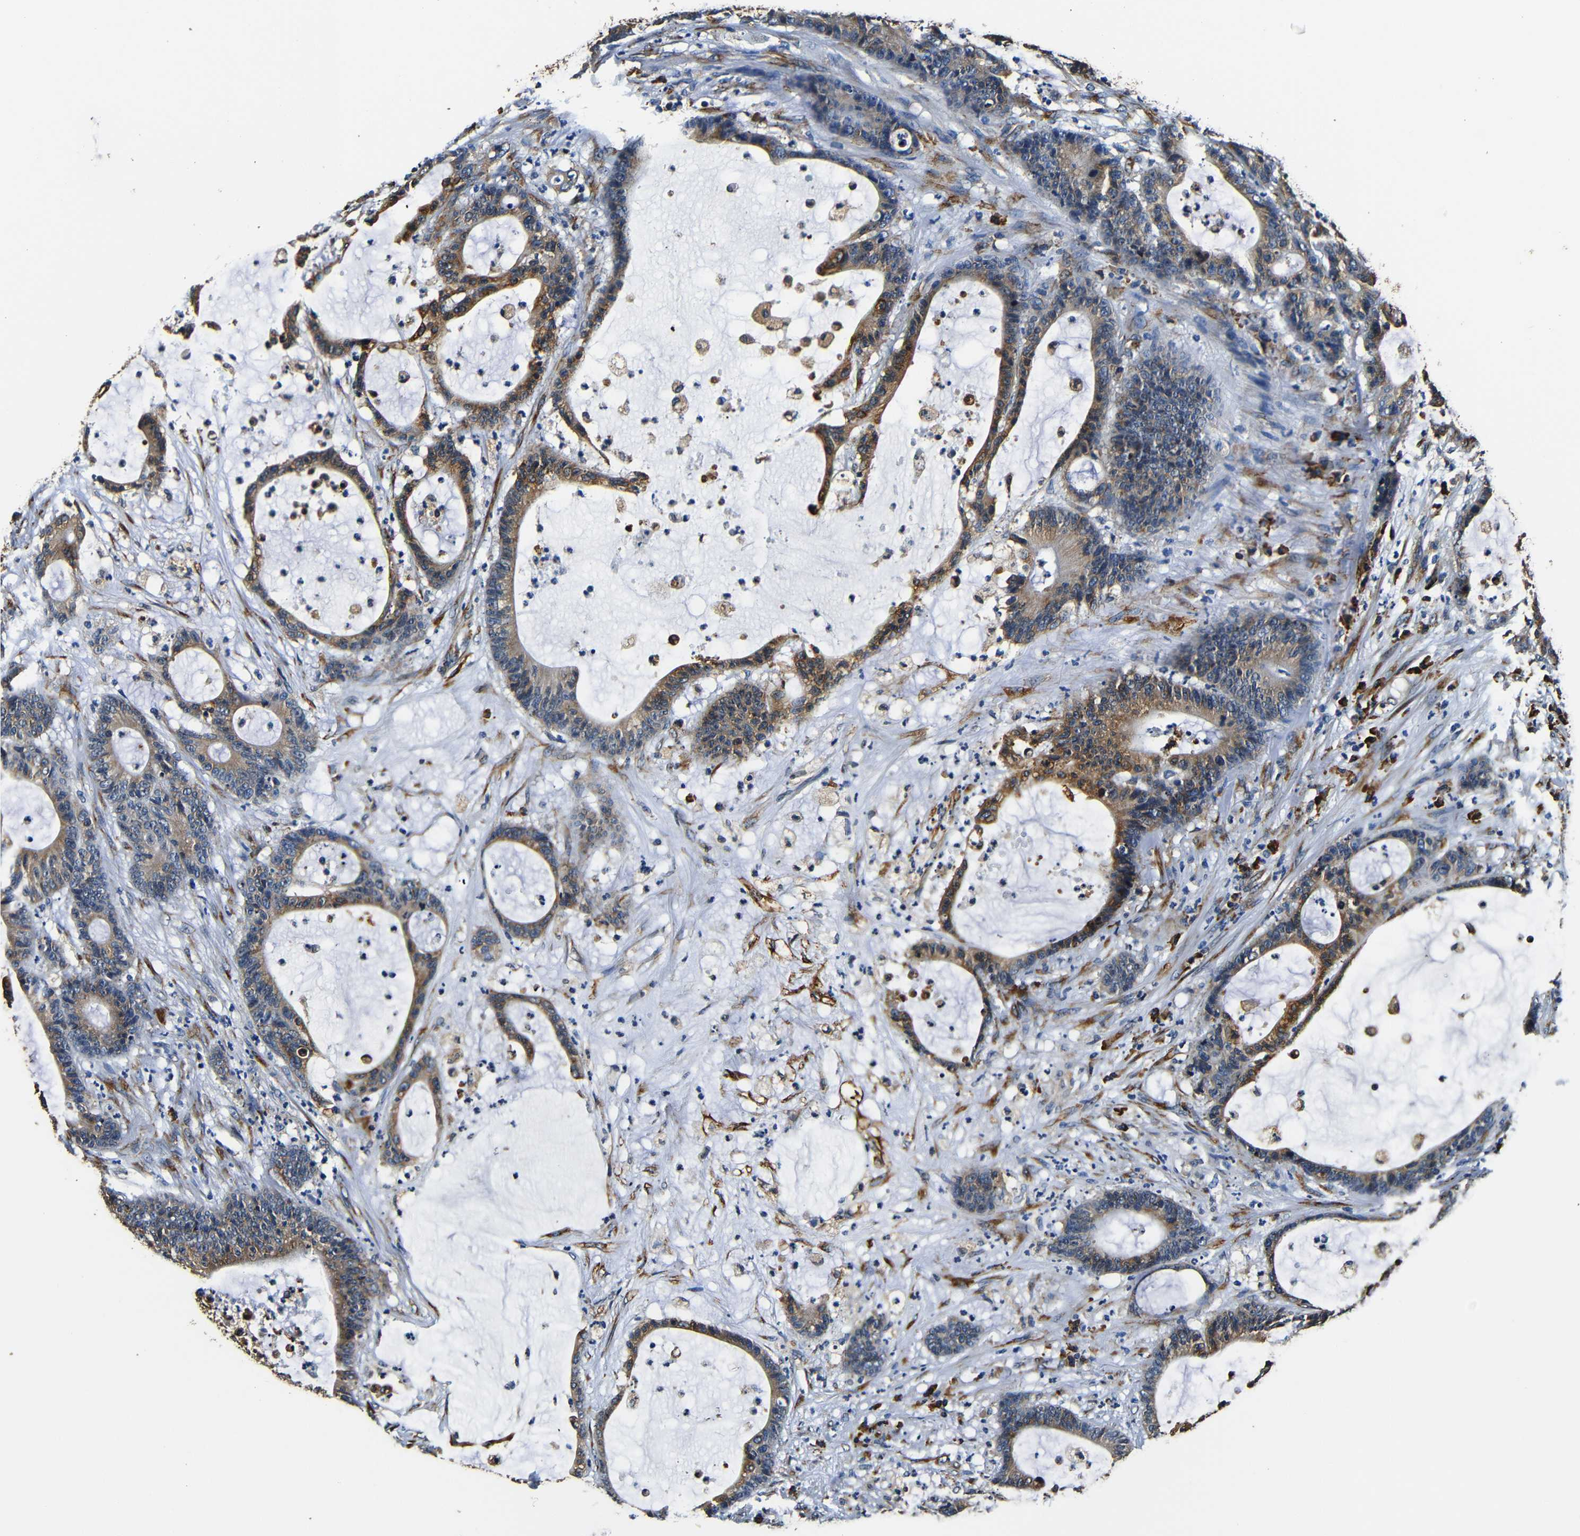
{"staining": {"intensity": "moderate", "quantity": ">75%", "location": "cytoplasmic/membranous"}, "tissue": "colorectal cancer", "cell_type": "Tumor cells", "image_type": "cancer", "snomed": [{"axis": "morphology", "description": "Adenocarcinoma, NOS"}, {"axis": "topography", "description": "Colon"}], "caption": "Tumor cells reveal medium levels of moderate cytoplasmic/membranous positivity in about >75% of cells in colorectal cancer.", "gene": "RRBP1", "patient": {"sex": "female", "age": 84}}